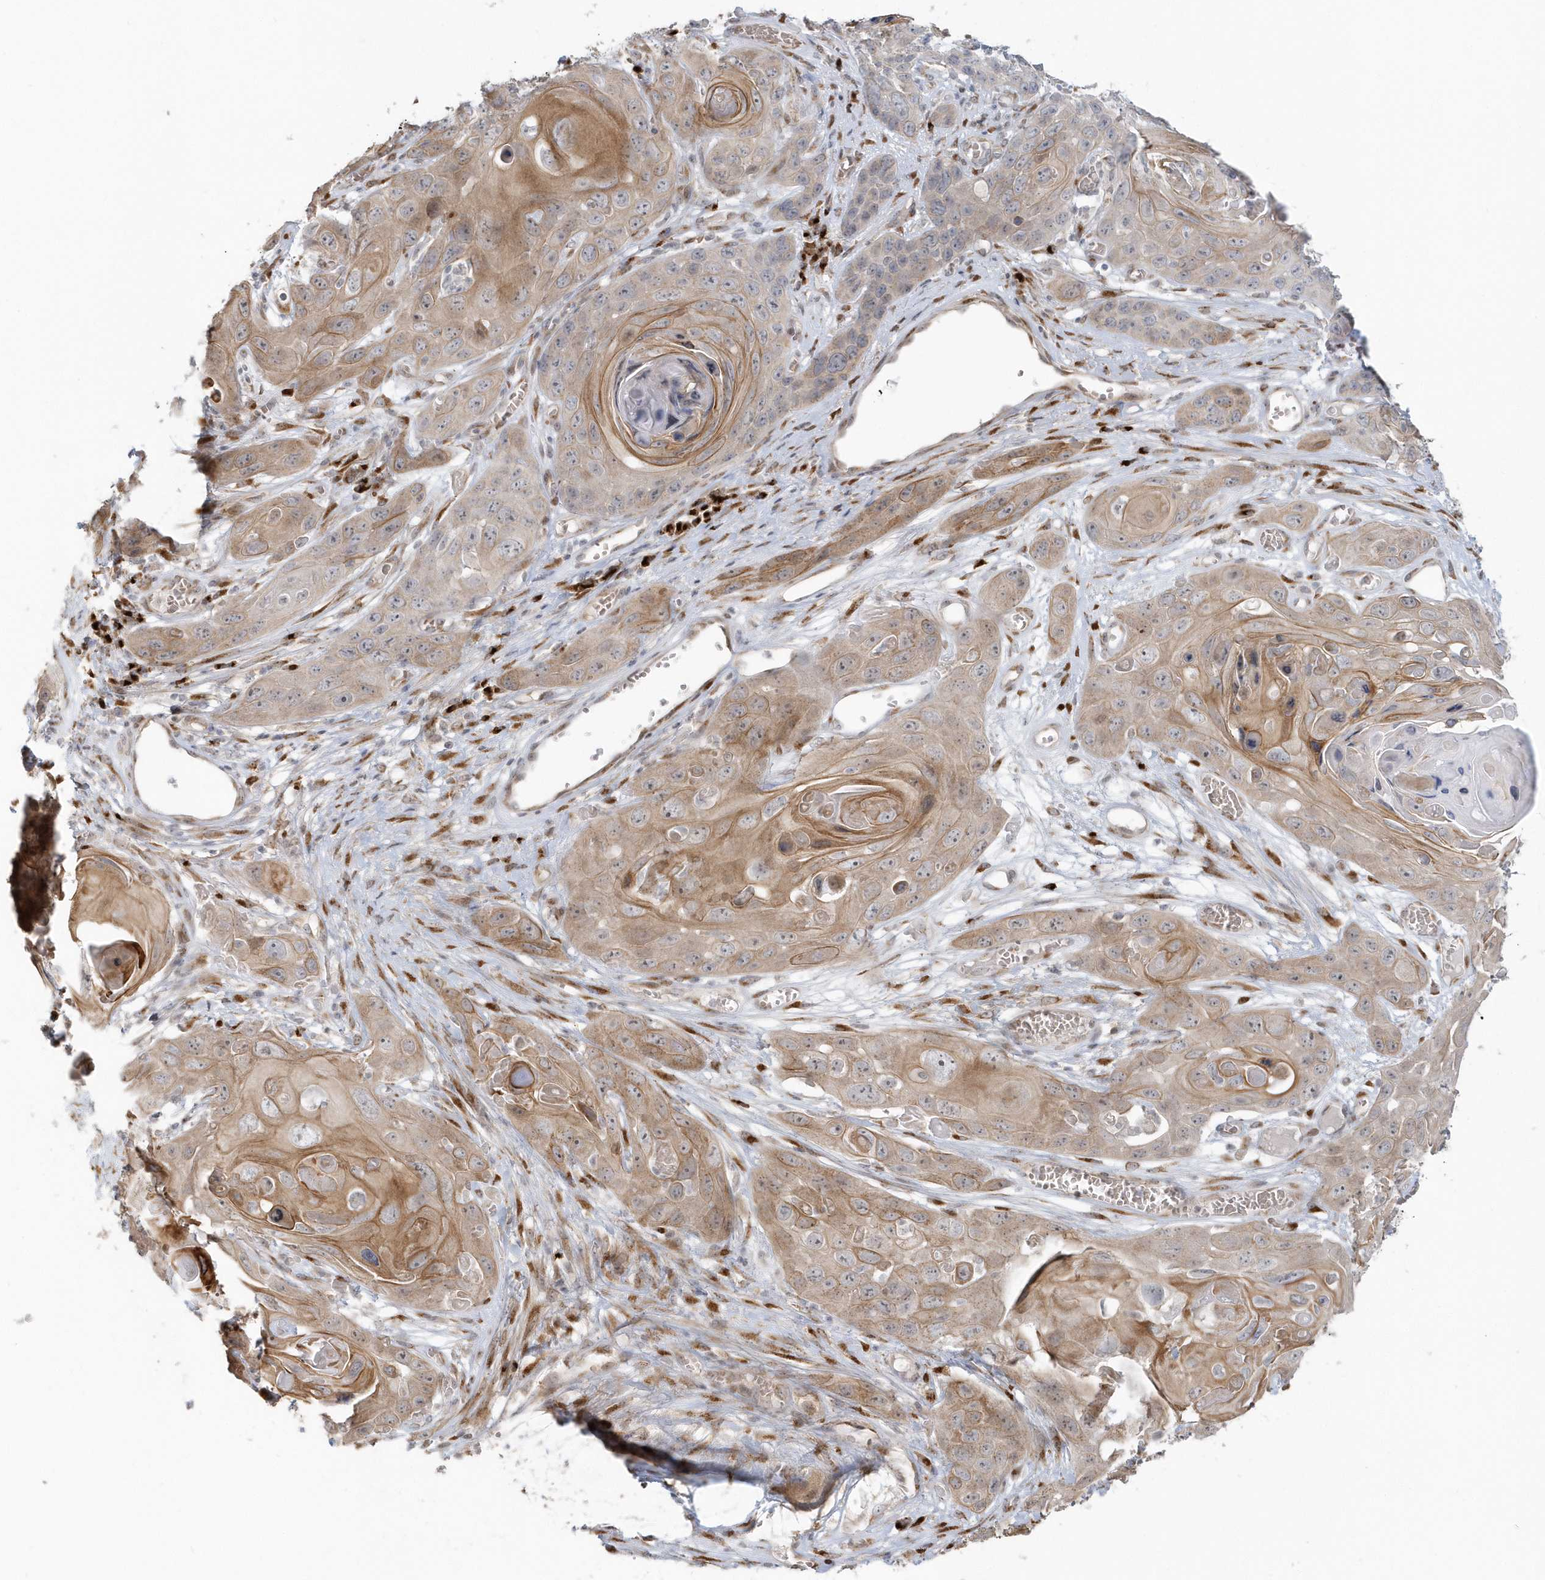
{"staining": {"intensity": "moderate", "quantity": ">75%", "location": "cytoplasmic/membranous"}, "tissue": "skin cancer", "cell_type": "Tumor cells", "image_type": "cancer", "snomed": [{"axis": "morphology", "description": "Squamous cell carcinoma, NOS"}, {"axis": "topography", "description": "Skin"}], "caption": "A brown stain highlights moderate cytoplasmic/membranous expression of a protein in human squamous cell carcinoma (skin) tumor cells.", "gene": "DHFR", "patient": {"sex": "male", "age": 55}}